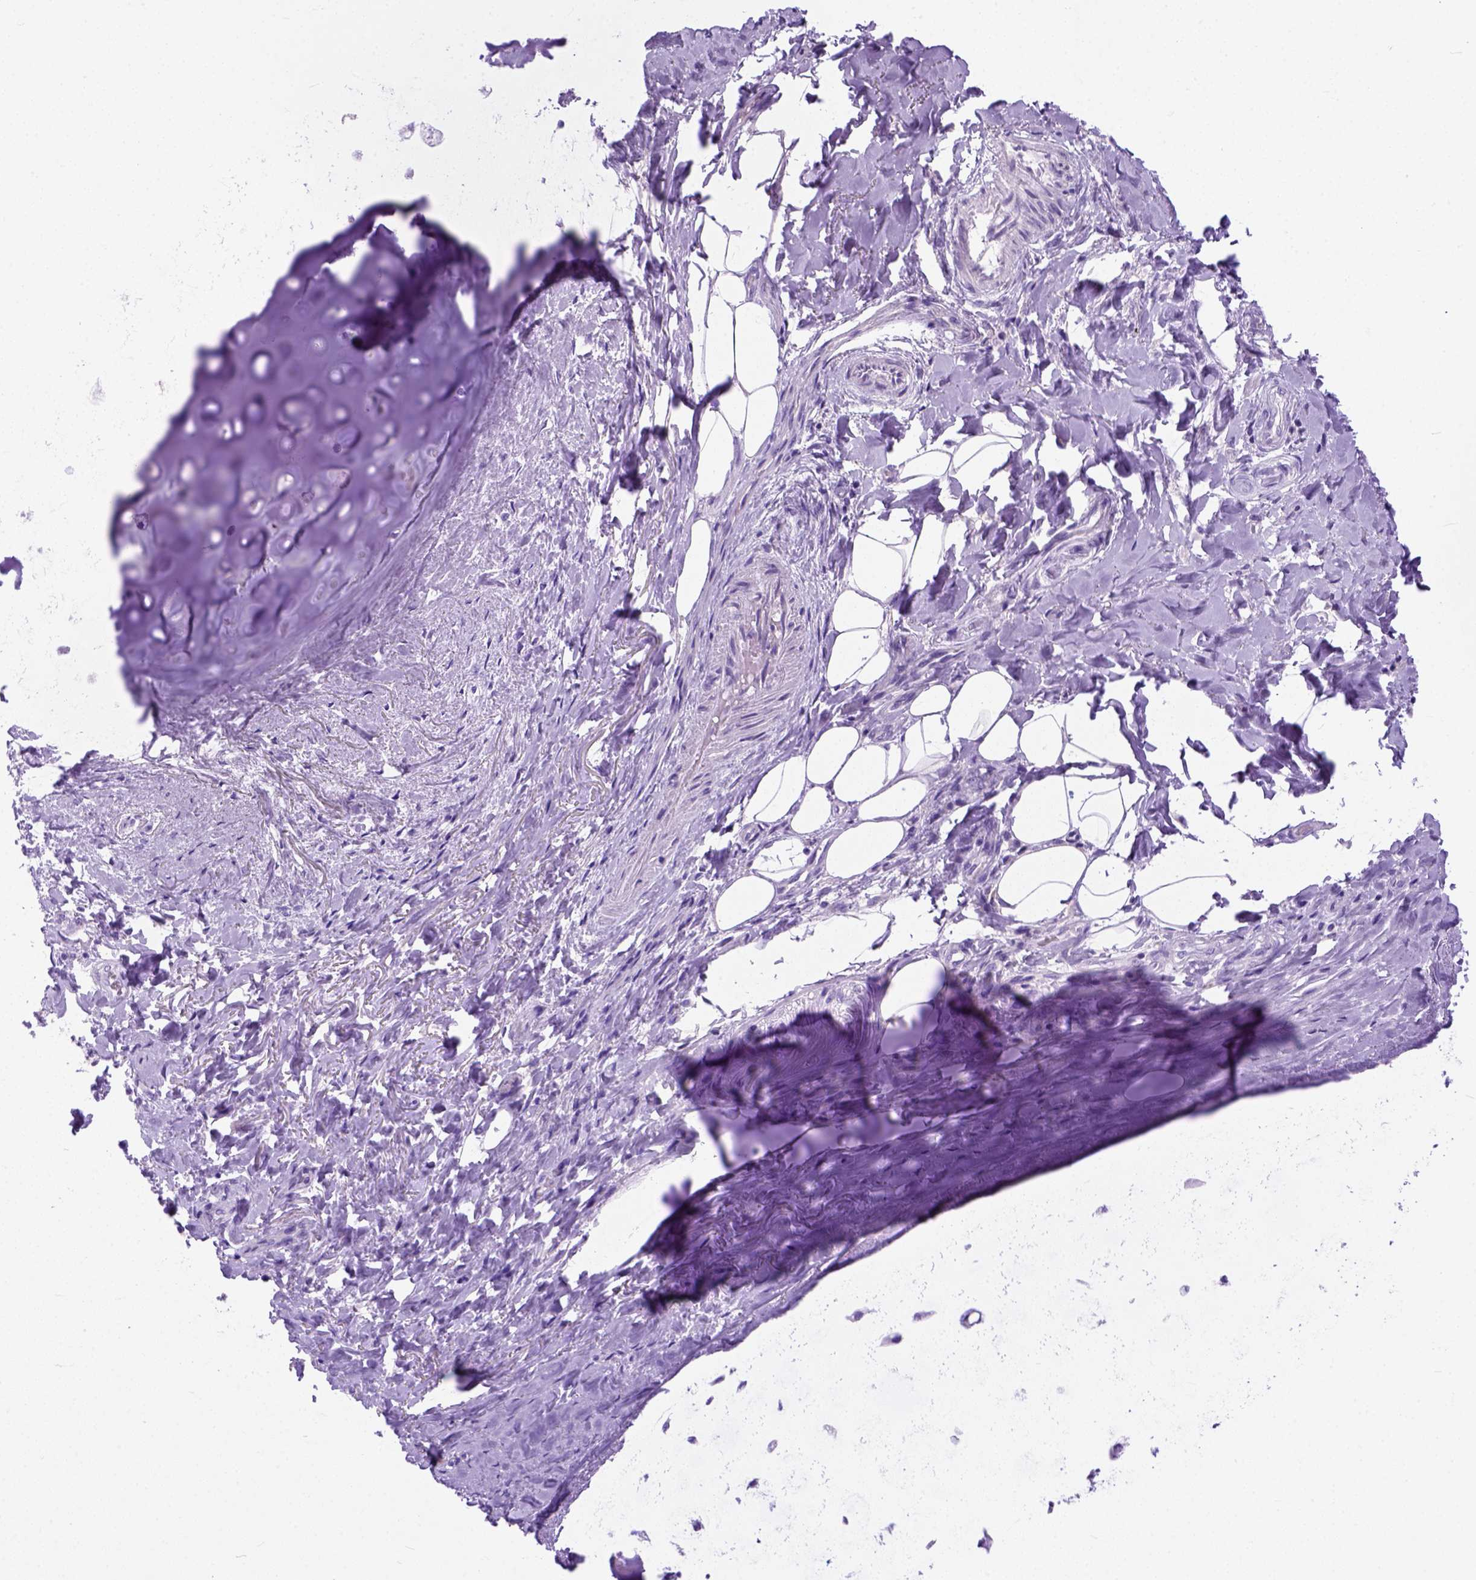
{"staining": {"intensity": "negative", "quantity": "none", "location": "none"}, "tissue": "adipose tissue", "cell_type": "Adipocytes", "image_type": "normal", "snomed": [{"axis": "morphology", "description": "Normal tissue, NOS"}, {"axis": "topography", "description": "Cartilage tissue"}, {"axis": "topography", "description": "Bronchus"}], "caption": "This is a micrograph of immunohistochemistry staining of unremarkable adipose tissue, which shows no expression in adipocytes.", "gene": "ODAD3", "patient": {"sex": "male", "age": 64}}